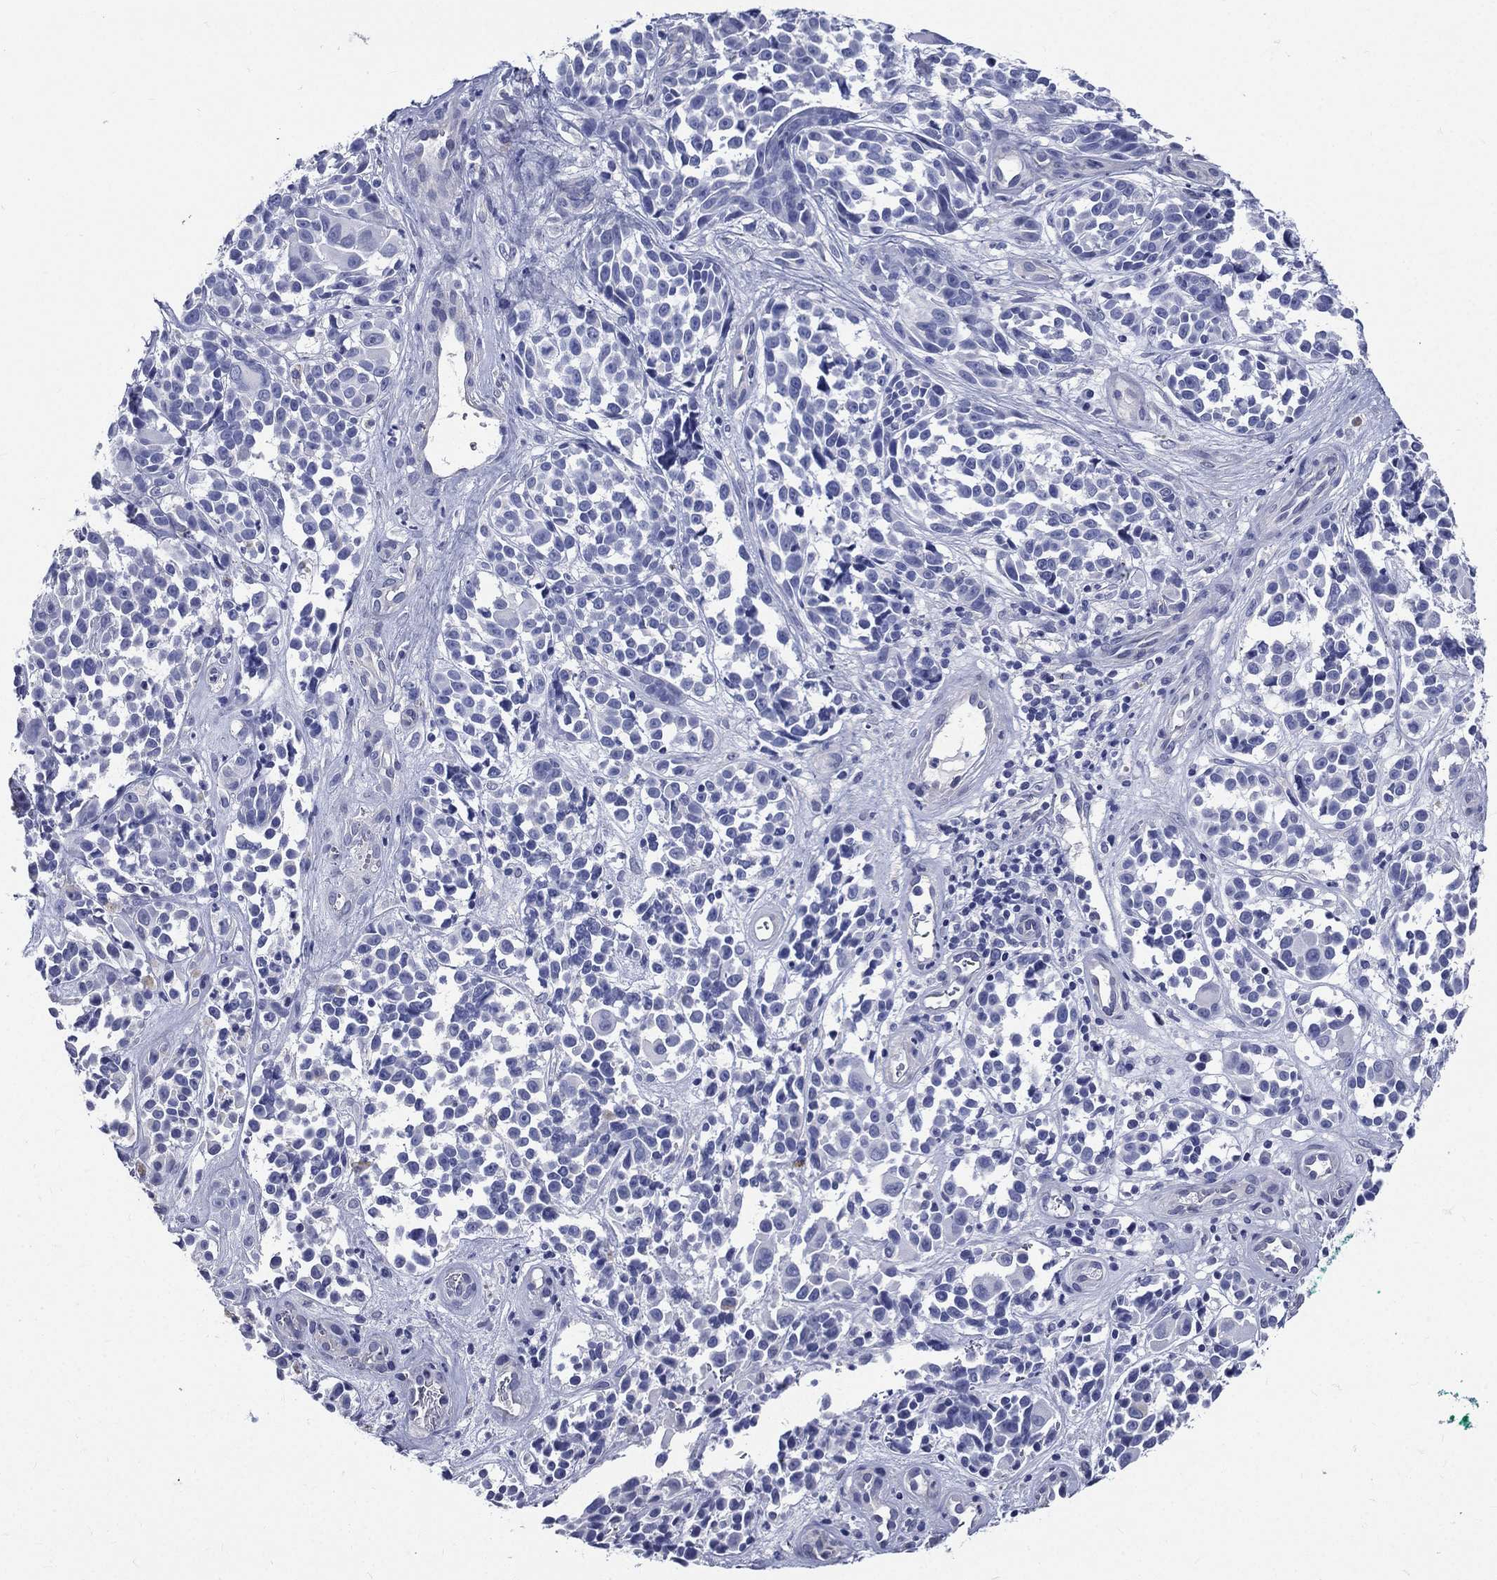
{"staining": {"intensity": "negative", "quantity": "none", "location": "none"}, "tissue": "melanoma", "cell_type": "Tumor cells", "image_type": "cancer", "snomed": [{"axis": "morphology", "description": "Malignant melanoma, NOS"}, {"axis": "topography", "description": "Skin"}], "caption": "Tumor cells are negative for protein expression in human malignant melanoma. (DAB IHC, high magnification).", "gene": "DPYS", "patient": {"sex": "female", "age": 88}}